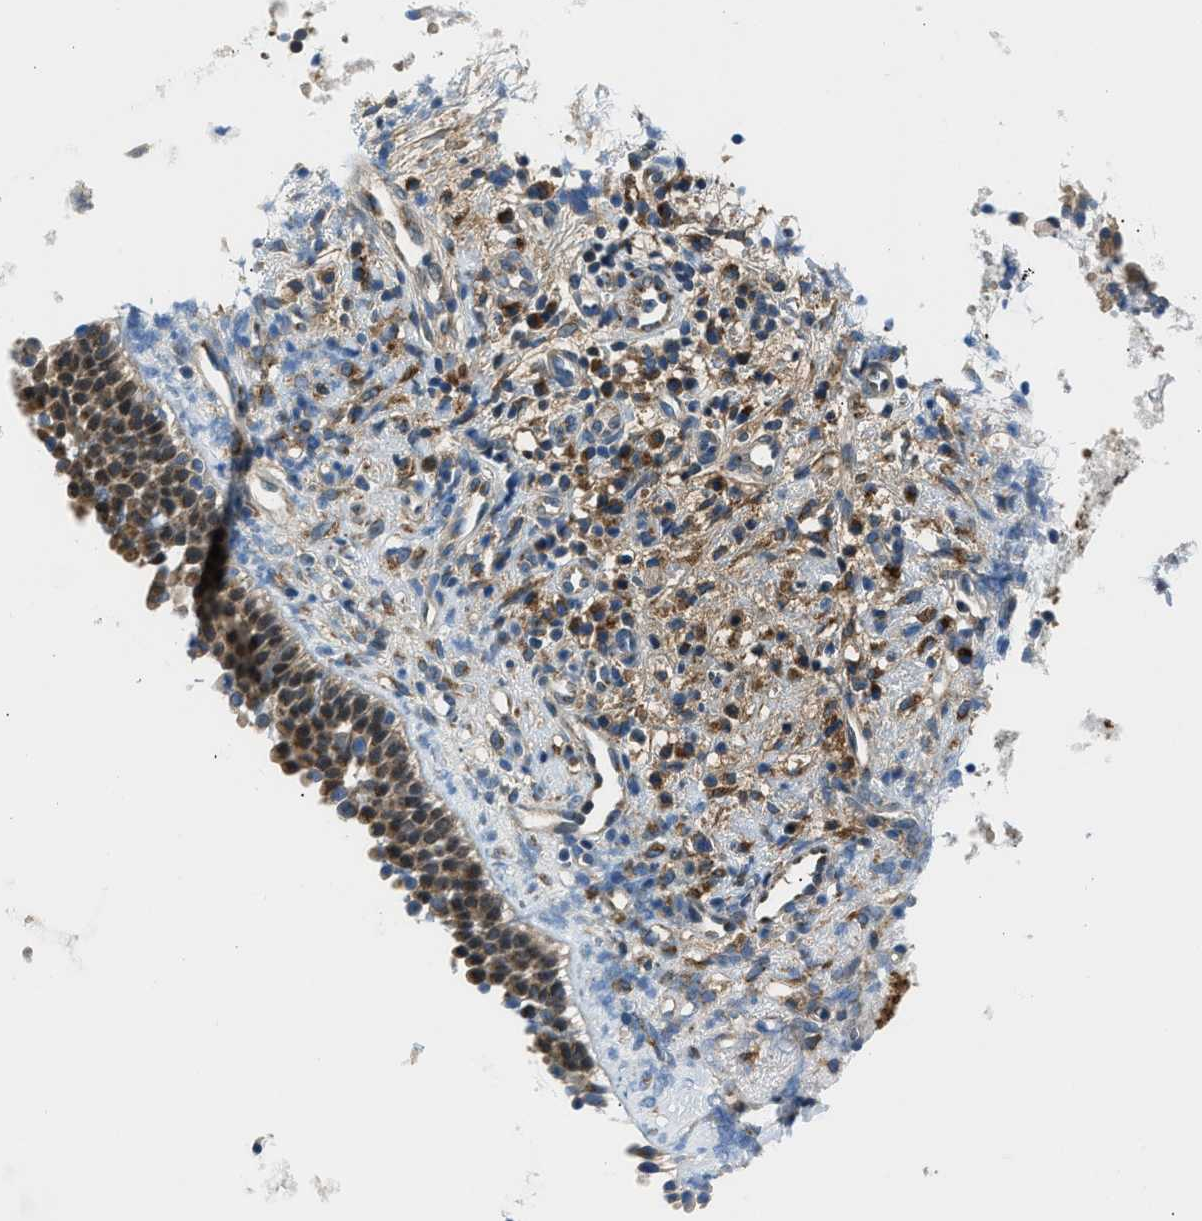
{"staining": {"intensity": "moderate", "quantity": ">75%", "location": "cytoplasmic/membranous"}, "tissue": "nasopharynx", "cell_type": "Respiratory epithelial cells", "image_type": "normal", "snomed": [{"axis": "morphology", "description": "Normal tissue, NOS"}, {"axis": "topography", "description": "Nasopharynx"}], "caption": "A micrograph of nasopharynx stained for a protein shows moderate cytoplasmic/membranous brown staining in respiratory epithelial cells. Ihc stains the protein in brown and the nuclei are stained blue.", "gene": "EDARADD", "patient": {"sex": "male", "age": 21}}